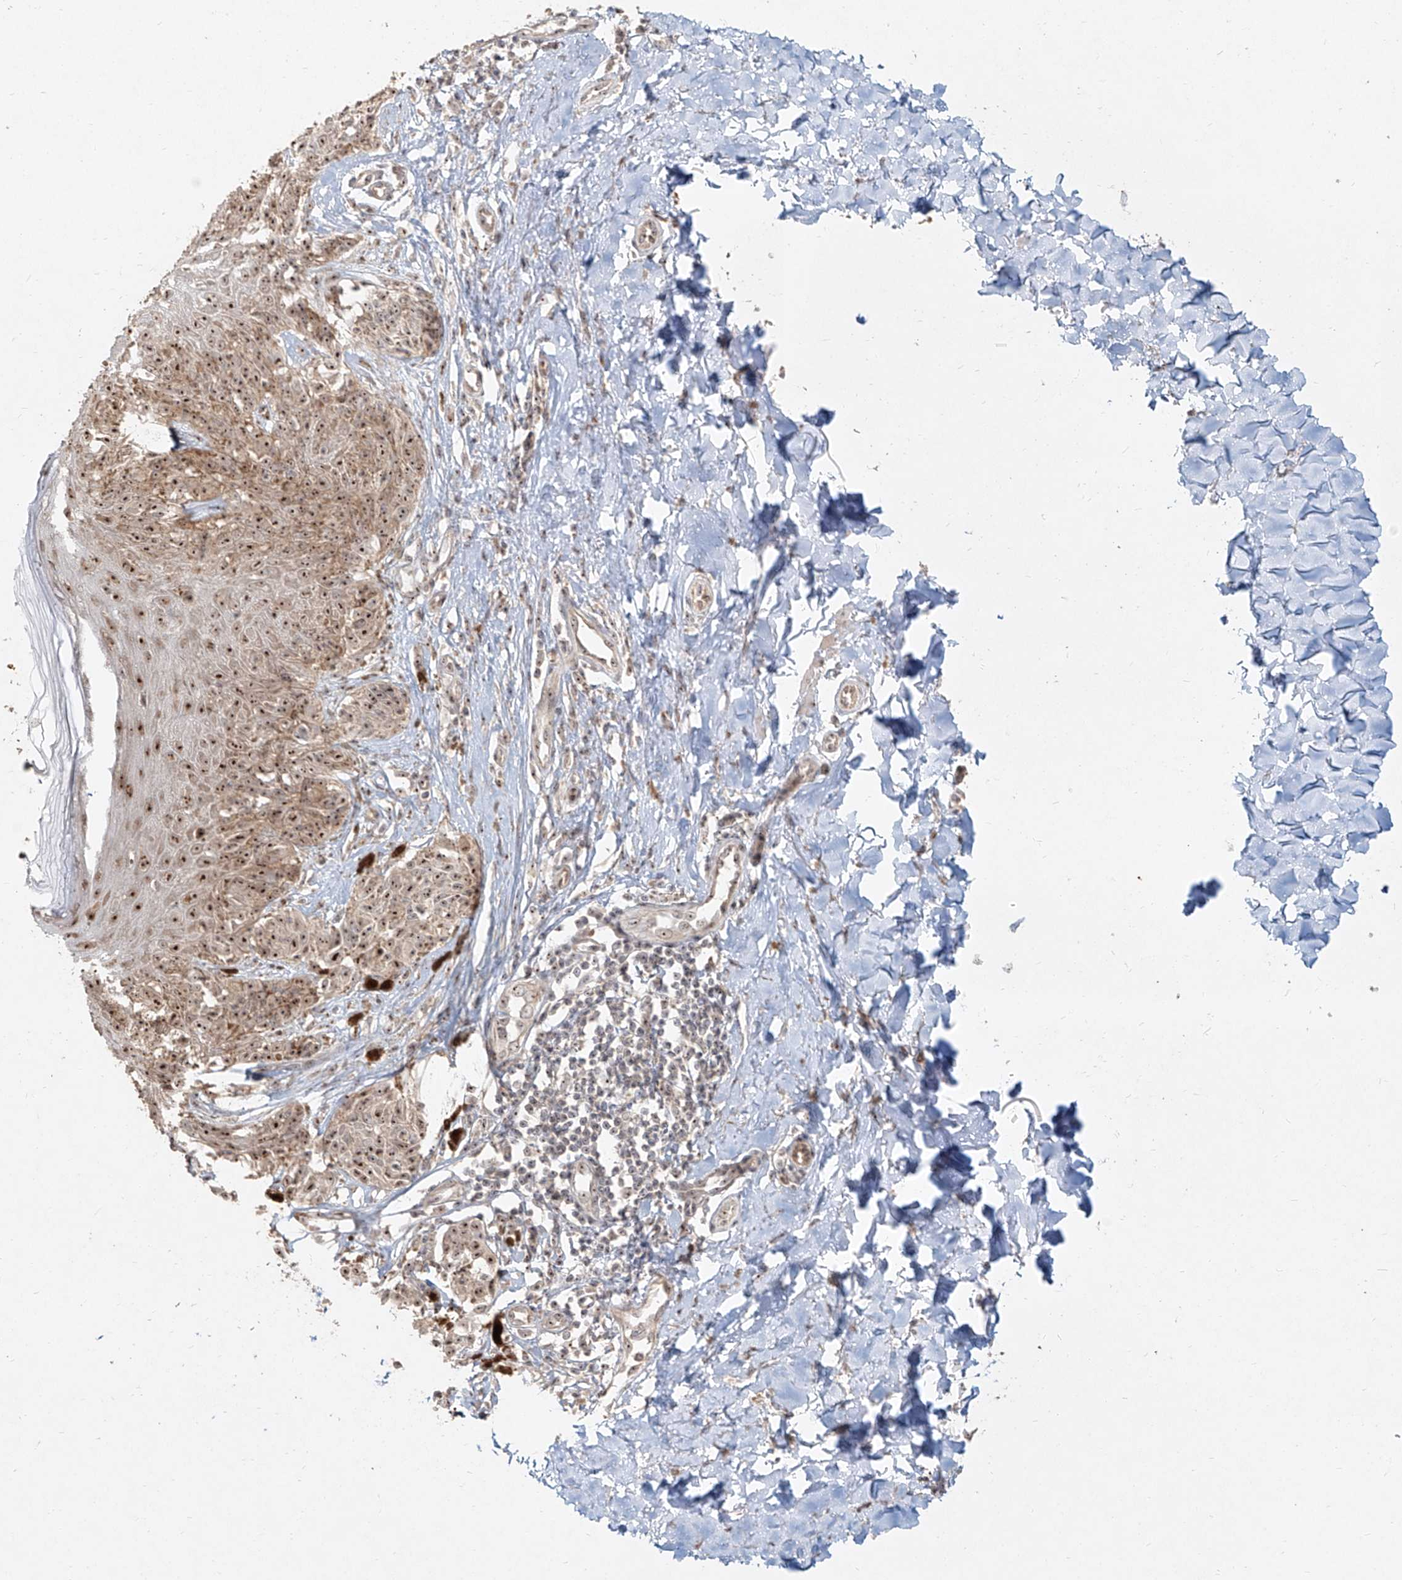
{"staining": {"intensity": "moderate", "quantity": ">75%", "location": "cytoplasmic/membranous,nuclear"}, "tissue": "melanoma", "cell_type": "Tumor cells", "image_type": "cancer", "snomed": [{"axis": "morphology", "description": "Malignant melanoma, NOS"}, {"axis": "topography", "description": "Skin"}], "caption": "There is medium levels of moderate cytoplasmic/membranous and nuclear expression in tumor cells of malignant melanoma, as demonstrated by immunohistochemical staining (brown color).", "gene": "BYSL", "patient": {"sex": "male", "age": 53}}